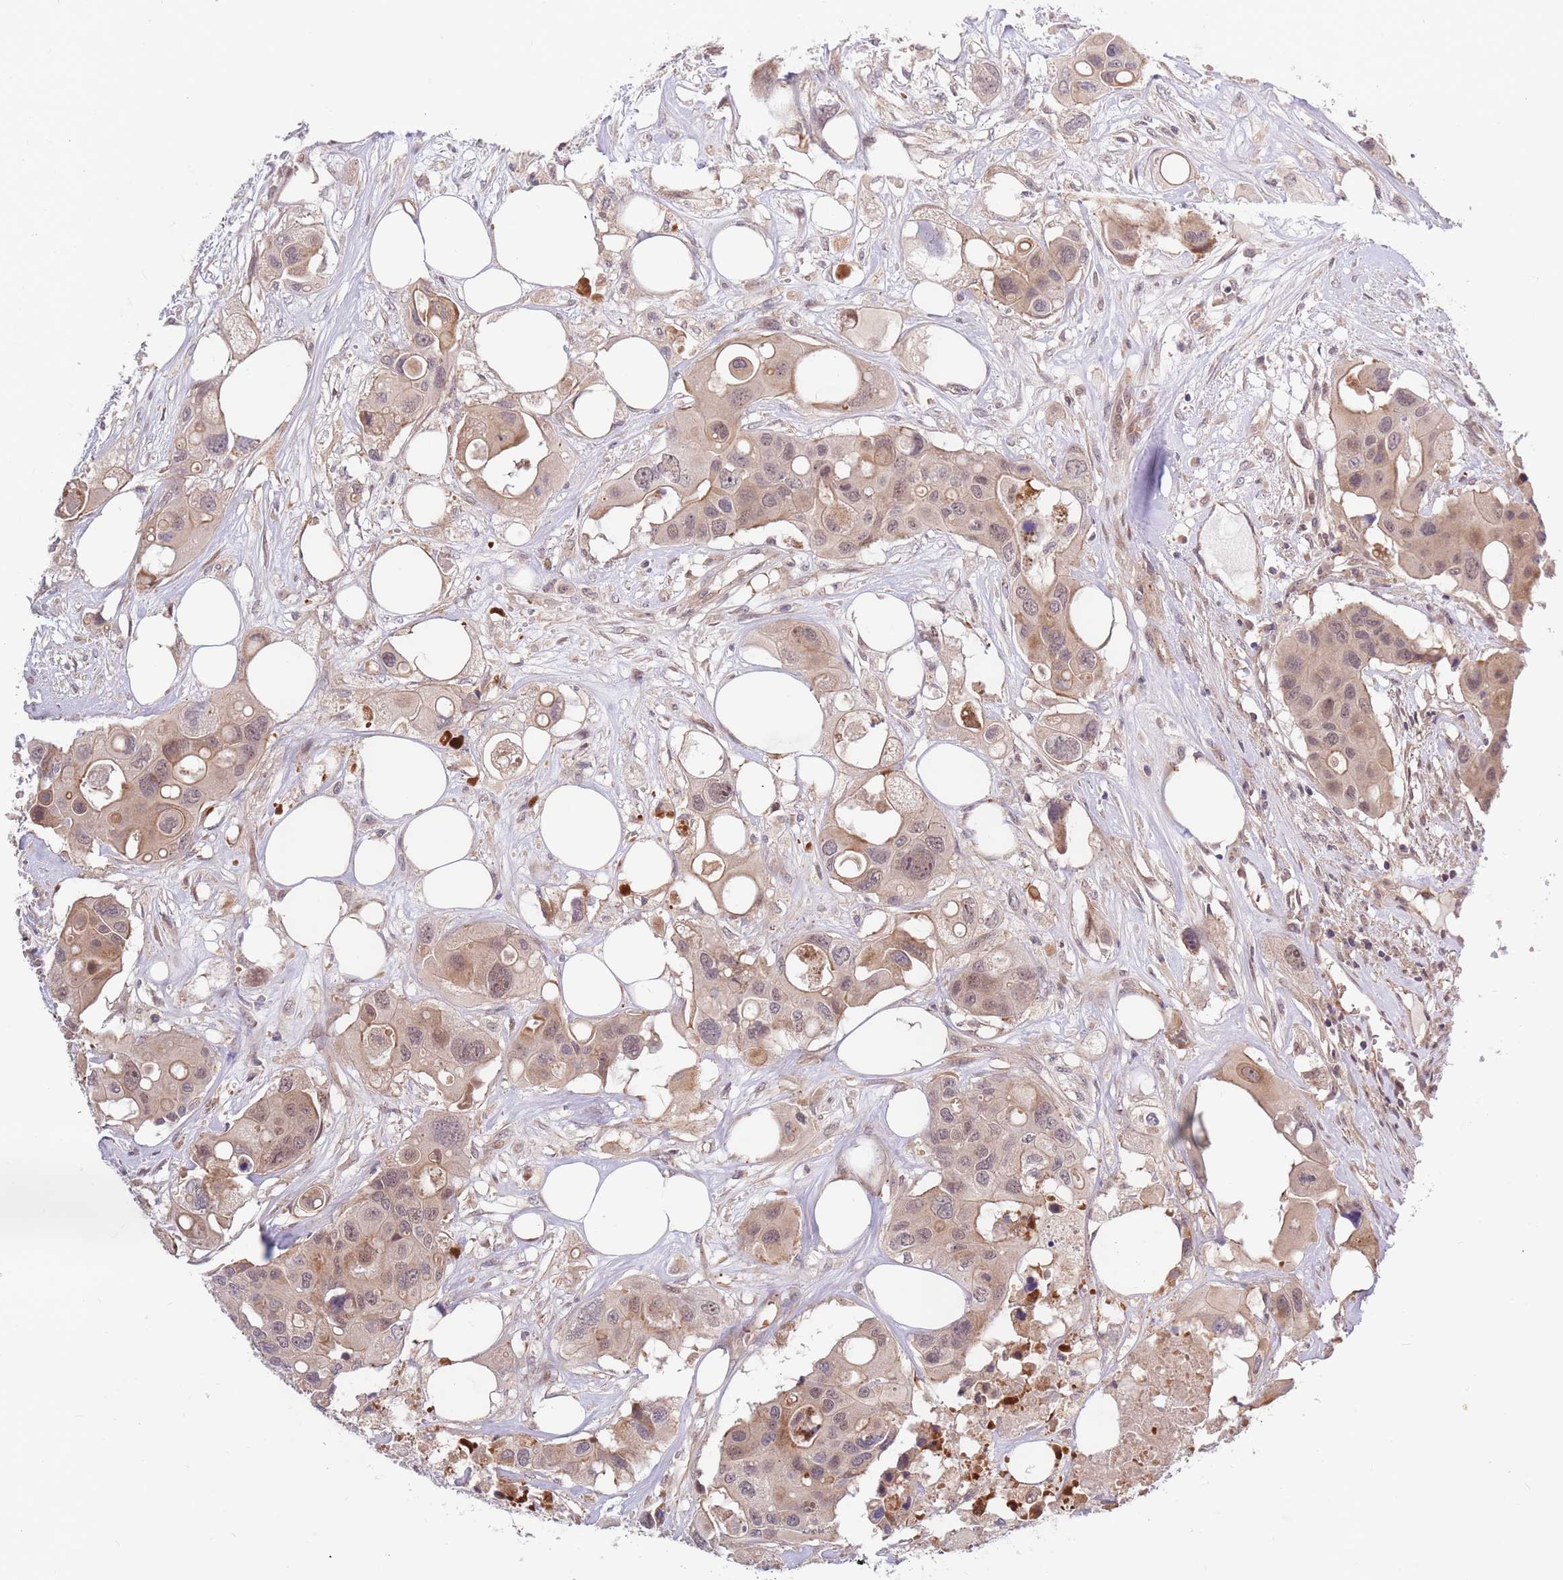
{"staining": {"intensity": "weak", "quantity": "25%-75%", "location": "cytoplasmic/membranous,nuclear"}, "tissue": "colorectal cancer", "cell_type": "Tumor cells", "image_type": "cancer", "snomed": [{"axis": "morphology", "description": "Adenocarcinoma, NOS"}, {"axis": "topography", "description": "Colon"}], "caption": "Immunohistochemical staining of colorectal adenocarcinoma reveals weak cytoplasmic/membranous and nuclear protein positivity in about 25%-75% of tumor cells.", "gene": "HAUS3", "patient": {"sex": "male", "age": 77}}